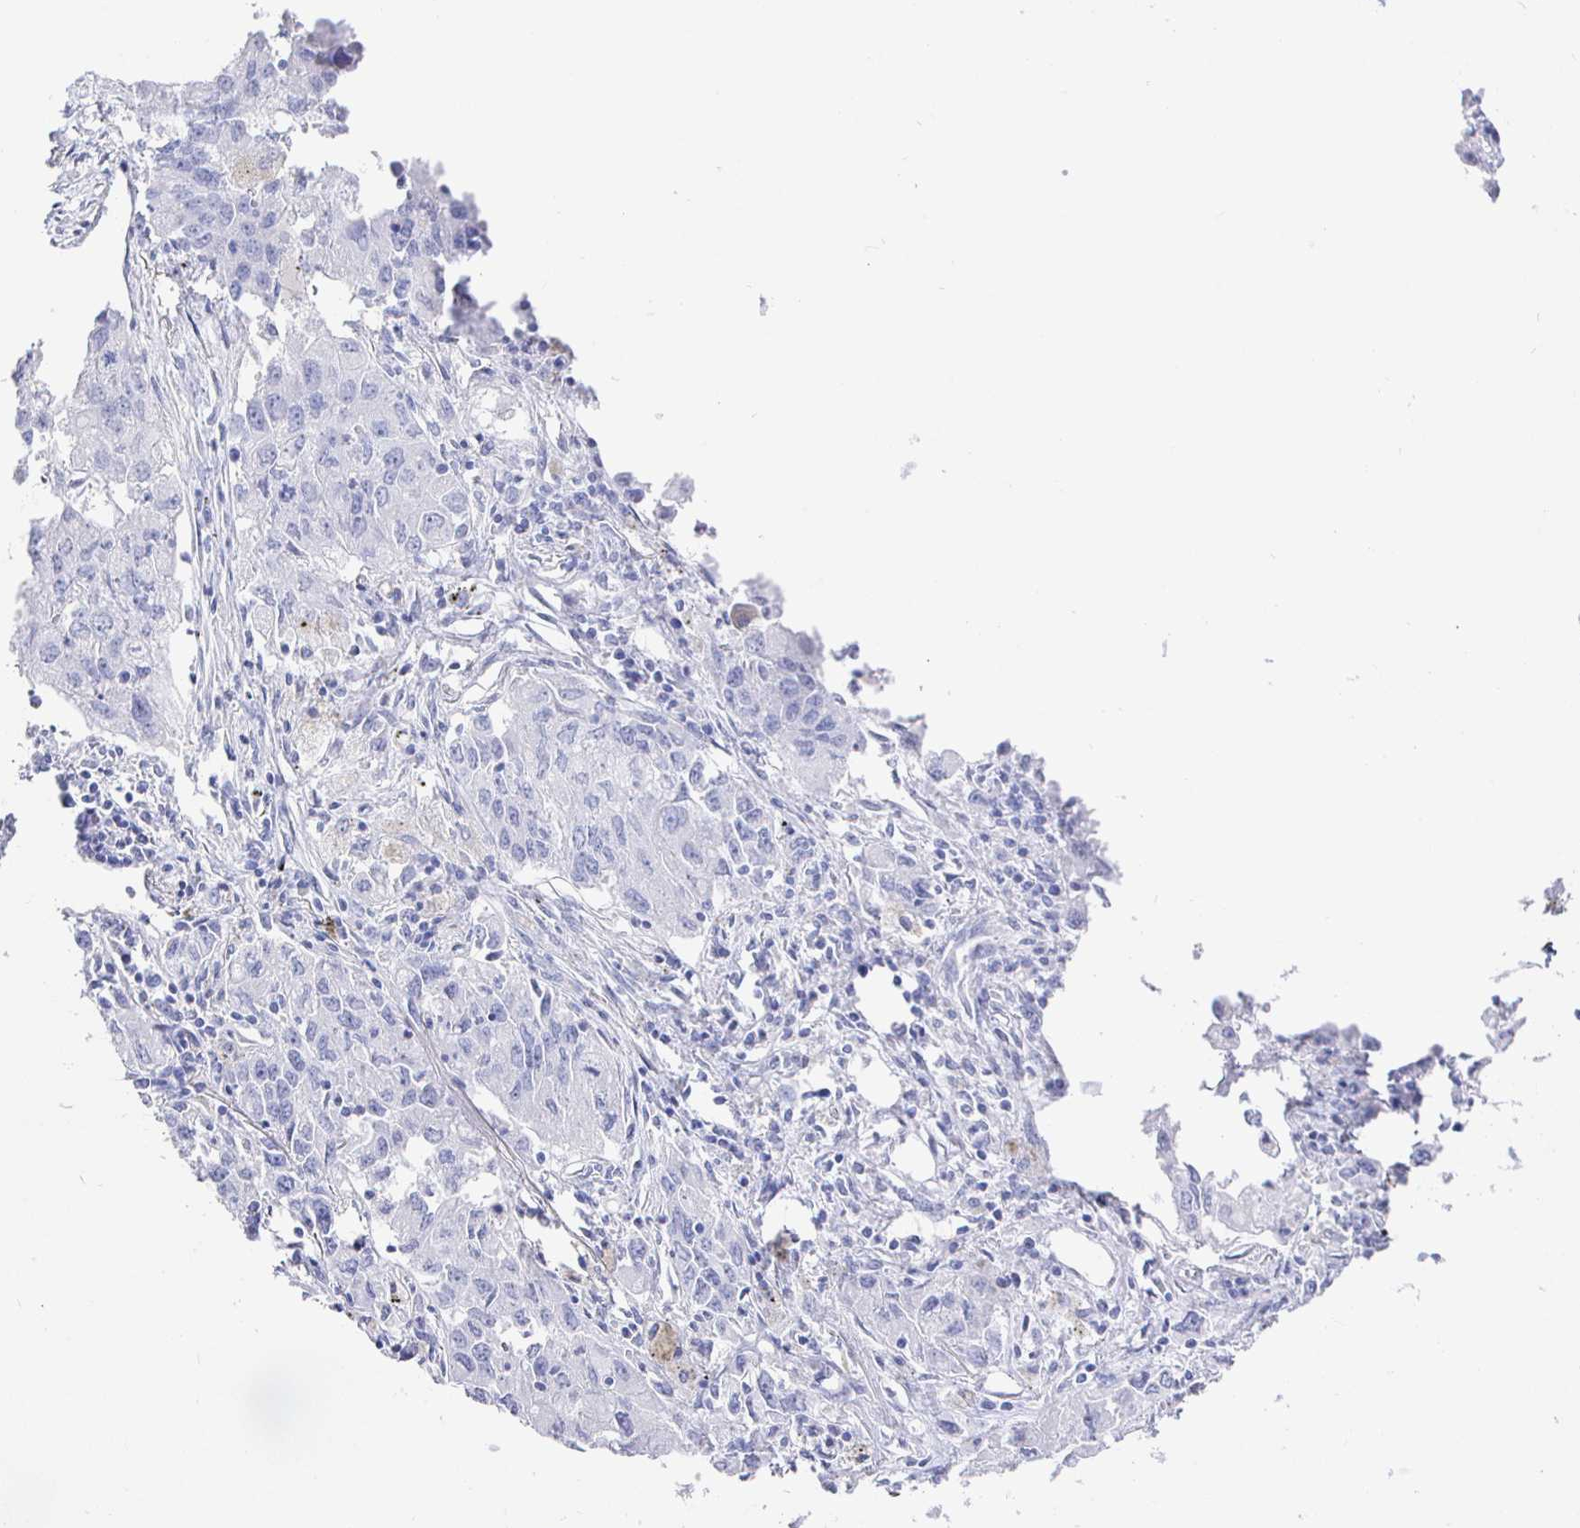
{"staining": {"intensity": "negative", "quantity": "none", "location": "none"}, "tissue": "lung cancer", "cell_type": "Tumor cells", "image_type": "cancer", "snomed": [{"axis": "morphology", "description": "Adenocarcinoma, NOS"}, {"axis": "morphology", "description": "Adenocarcinoma, metastatic, NOS"}, {"axis": "topography", "description": "Lymph node"}, {"axis": "topography", "description": "Lung"}], "caption": "Lung cancer (metastatic adenocarcinoma) stained for a protein using IHC exhibits no positivity tumor cells.", "gene": "CLCA1", "patient": {"sex": "female", "age": 42}}